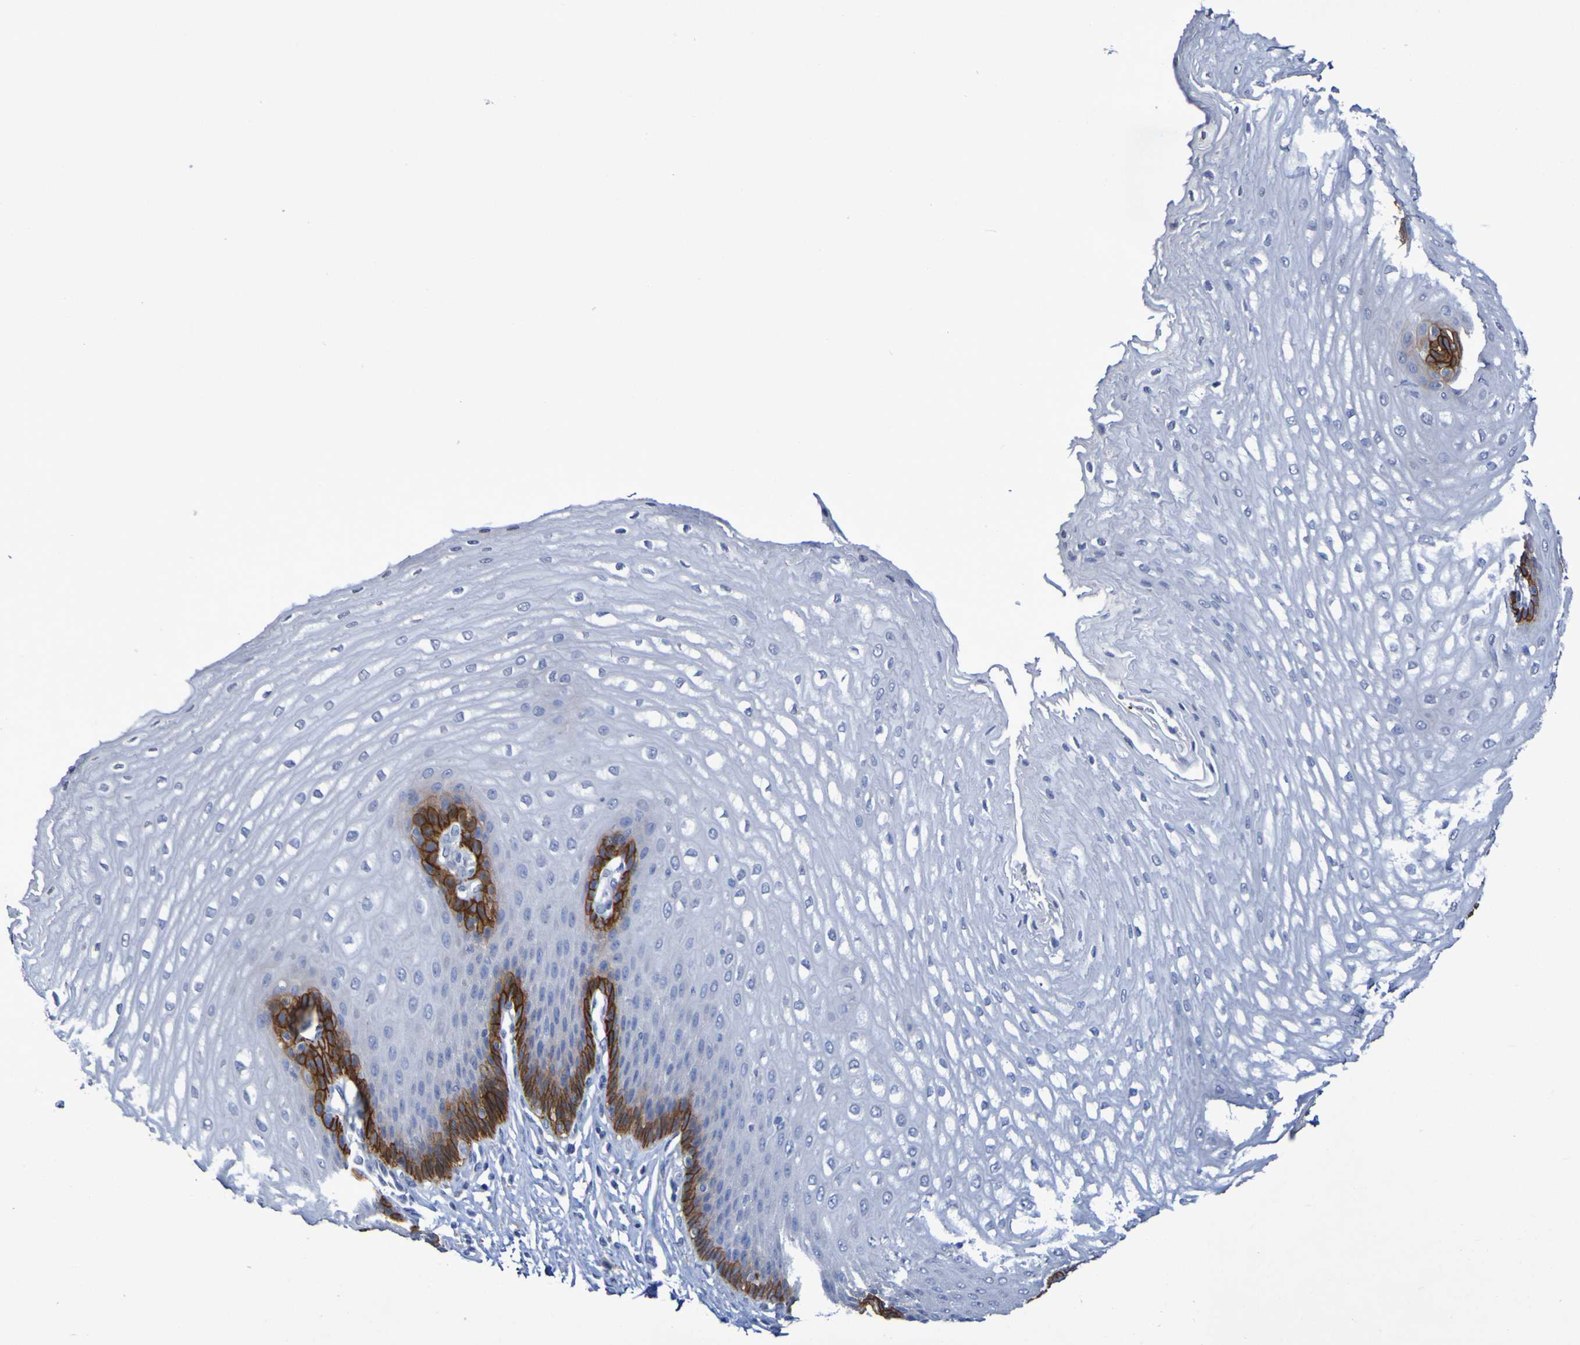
{"staining": {"intensity": "strong", "quantity": "<25%", "location": "cytoplasmic/membranous"}, "tissue": "esophagus", "cell_type": "Squamous epithelial cells", "image_type": "normal", "snomed": [{"axis": "morphology", "description": "Normal tissue, NOS"}, {"axis": "topography", "description": "Esophagus"}], "caption": "Immunohistochemistry photomicrograph of unremarkable esophagus stained for a protein (brown), which shows medium levels of strong cytoplasmic/membranous staining in about <25% of squamous epithelial cells.", "gene": "SLC3A2", "patient": {"sex": "male", "age": 54}}